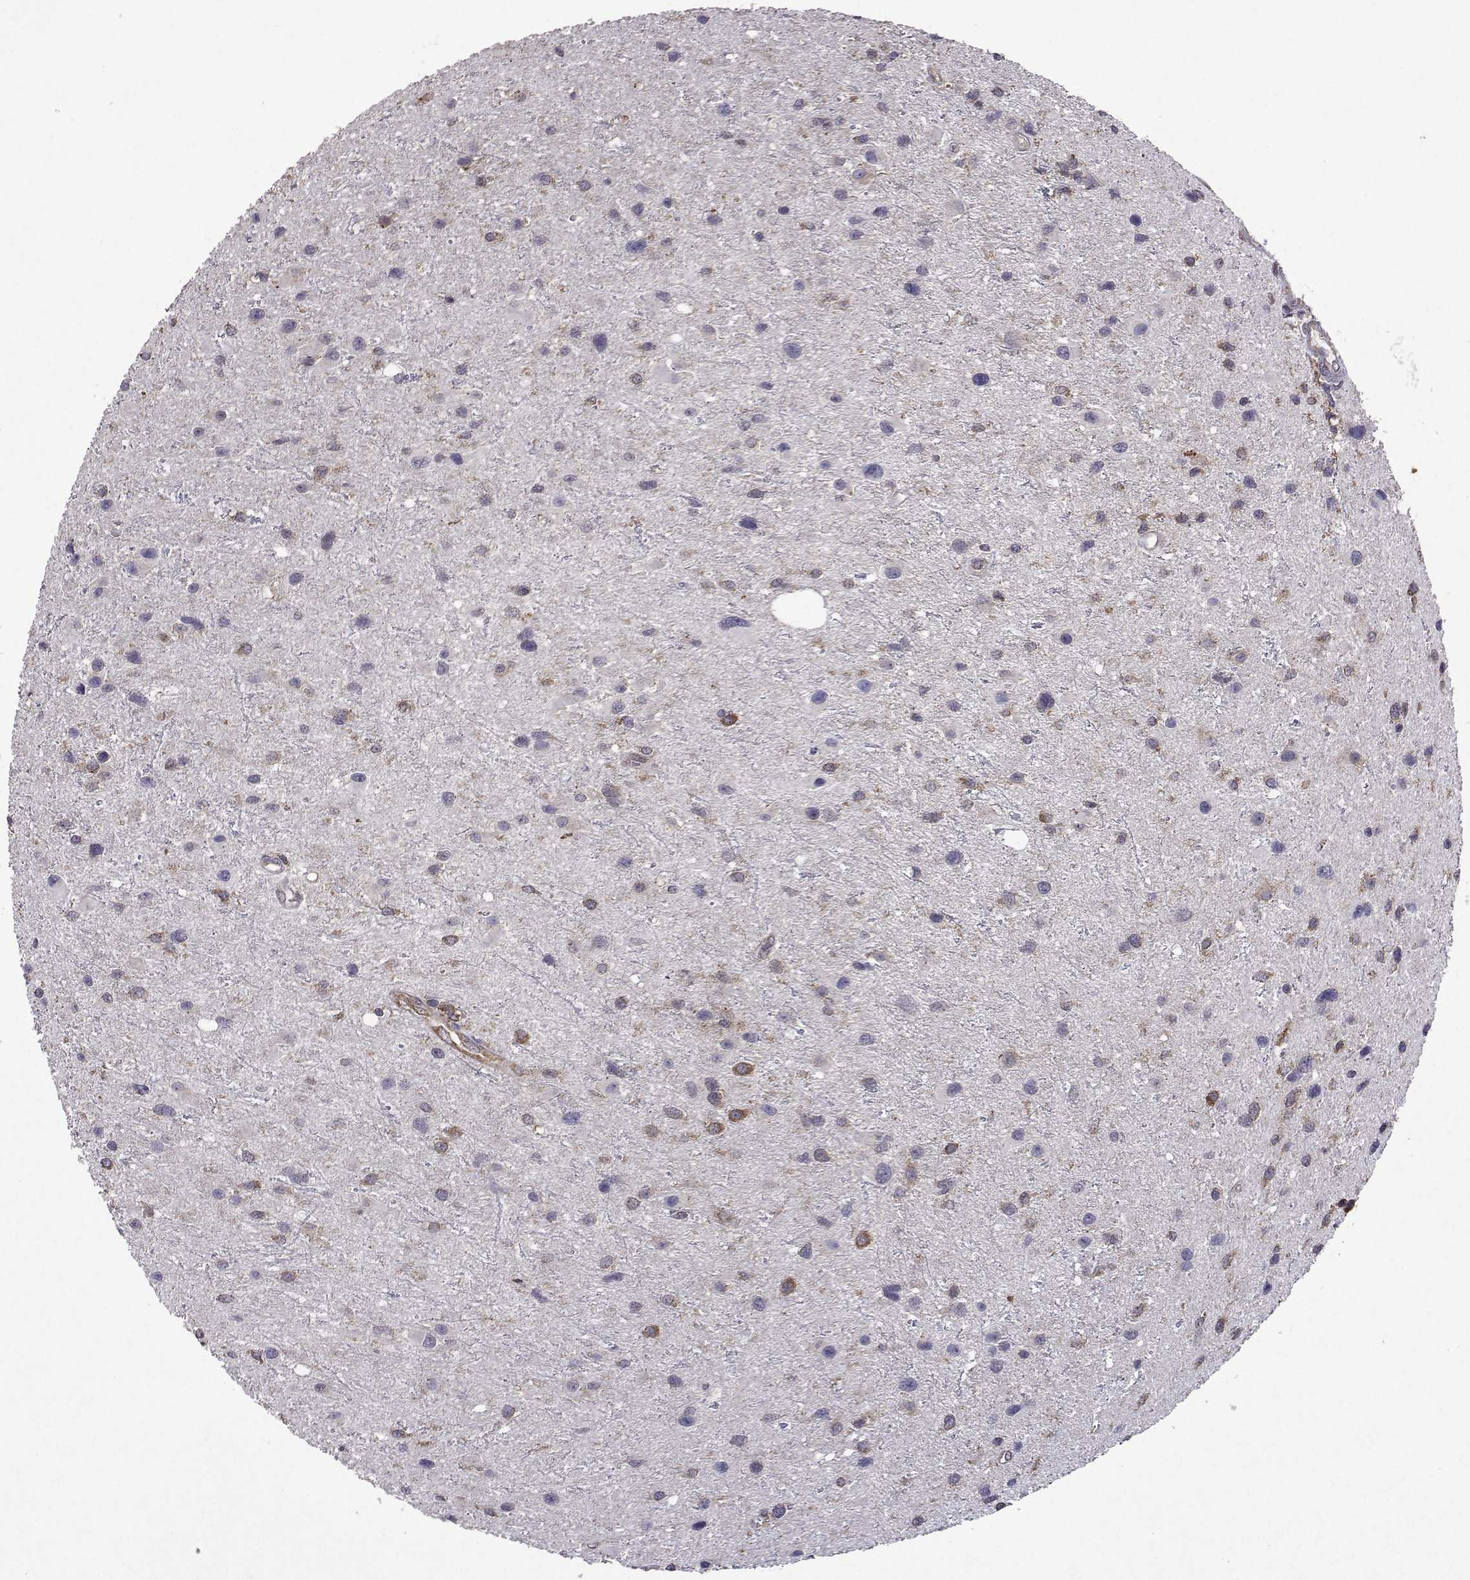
{"staining": {"intensity": "moderate", "quantity": "<25%", "location": "cytoplasmic/membranous"}, "tissue": "glioma", "cell_type": "Tumor cells", "image_type": "cancer", "snomed": [{"axis": "morphology", "description": "Glioma, malignant, Low grade"}, {"axis": "topography", "description": "Brain"}], "caption": "DAB (3,3'-diaminobenzidine) immunohistochemical staining of malignant low-grade glioma displays moderate cytoplasmic/membranous protein positivity in about <25% of tumor cells.", "gene": "TARBP2", "patient": {"sex": "female", "age": 32}}